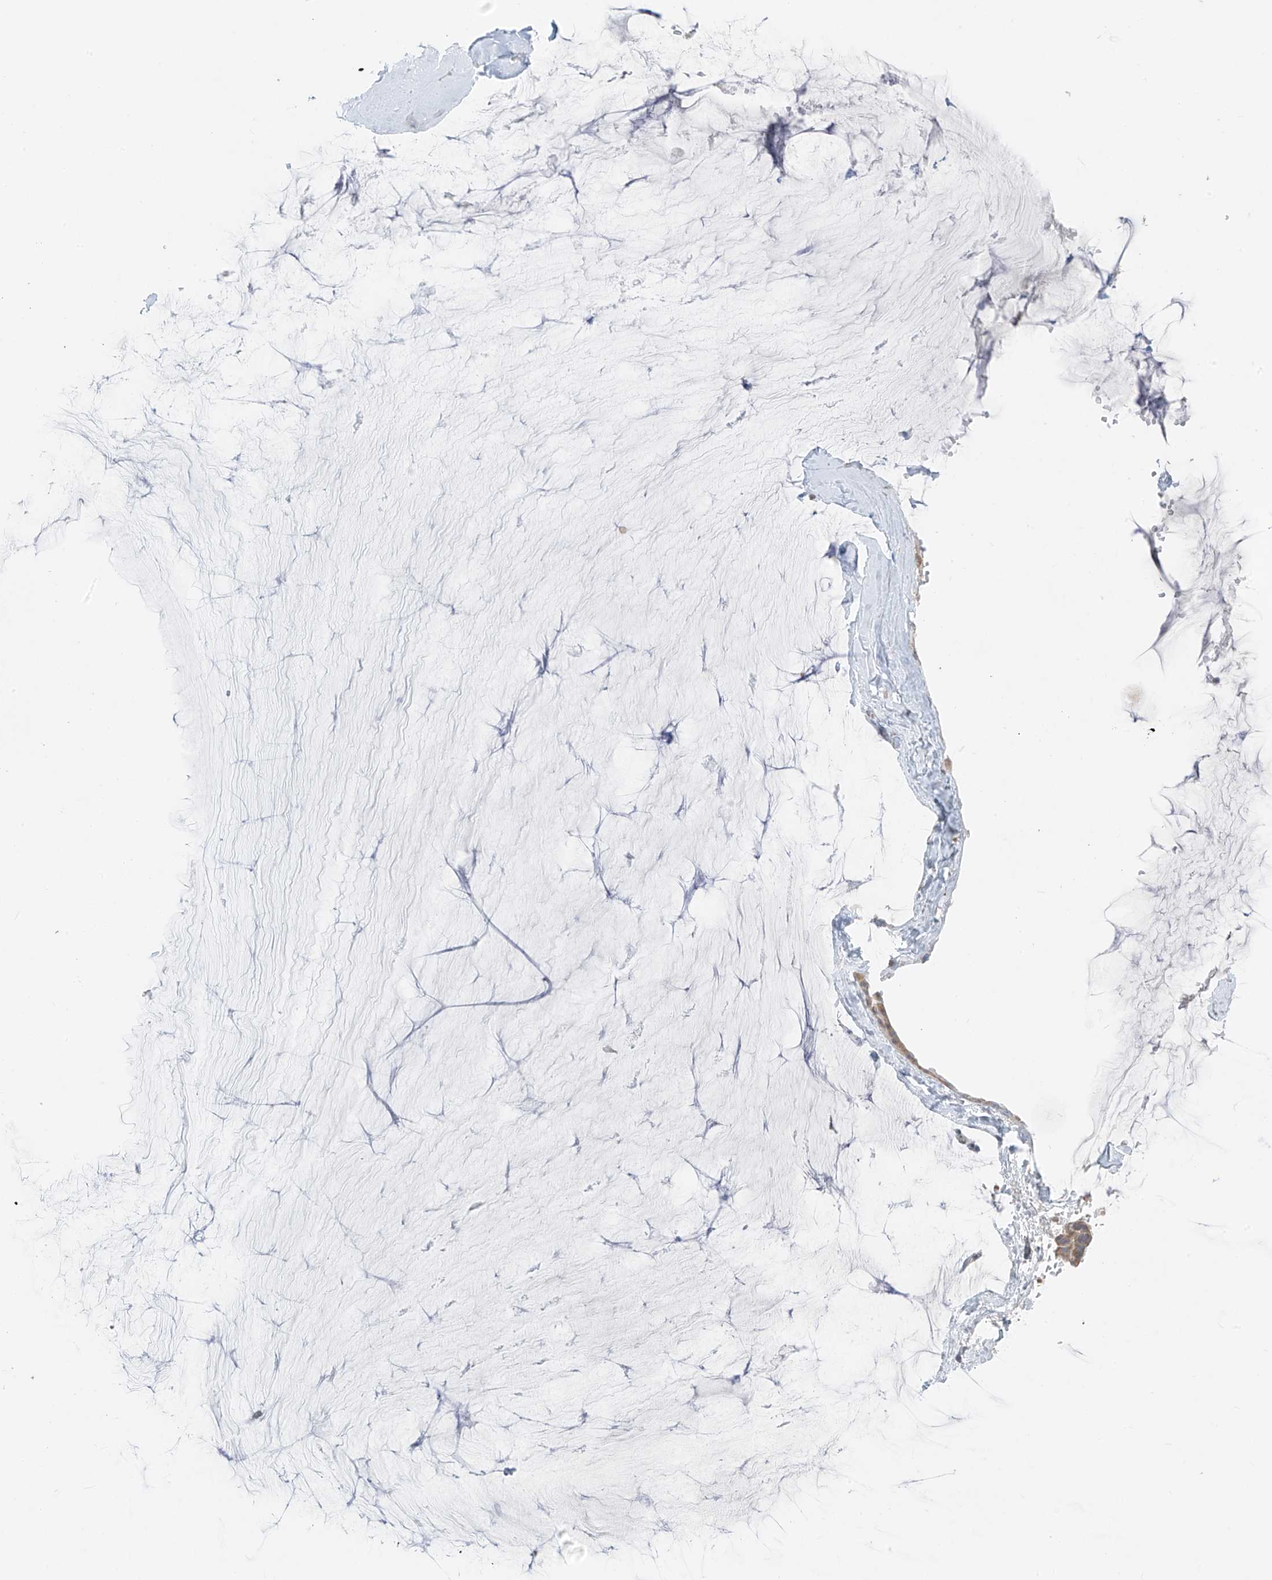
{"staining": {"intensity": "weak", "quantity": ">75%", "location": "cytoplasmic/membranous"}, "tissue": "ovarian cancer", "cell_type": "Tumor cells", "image_type": "cancer", "snomed": [{"axis": "morphology", "description": "Cystadenocarcinoma, mucinous, NOS"}, {"axis": "topography", "description": "Ovary"}], "caption": "Ovarian cancer (mucinous cystadenocarcinoma) was stained to show a protein in brown. There is low levels of weak cytoplasmic/membranous expression in about >75% of tumor cells. Using DAB (brown) and hematoxylin (blue) stains, captured at high magnification using brightfield microscopy.", "gene": "RPL4", "patient": {"sex": "female", "age": 39}}